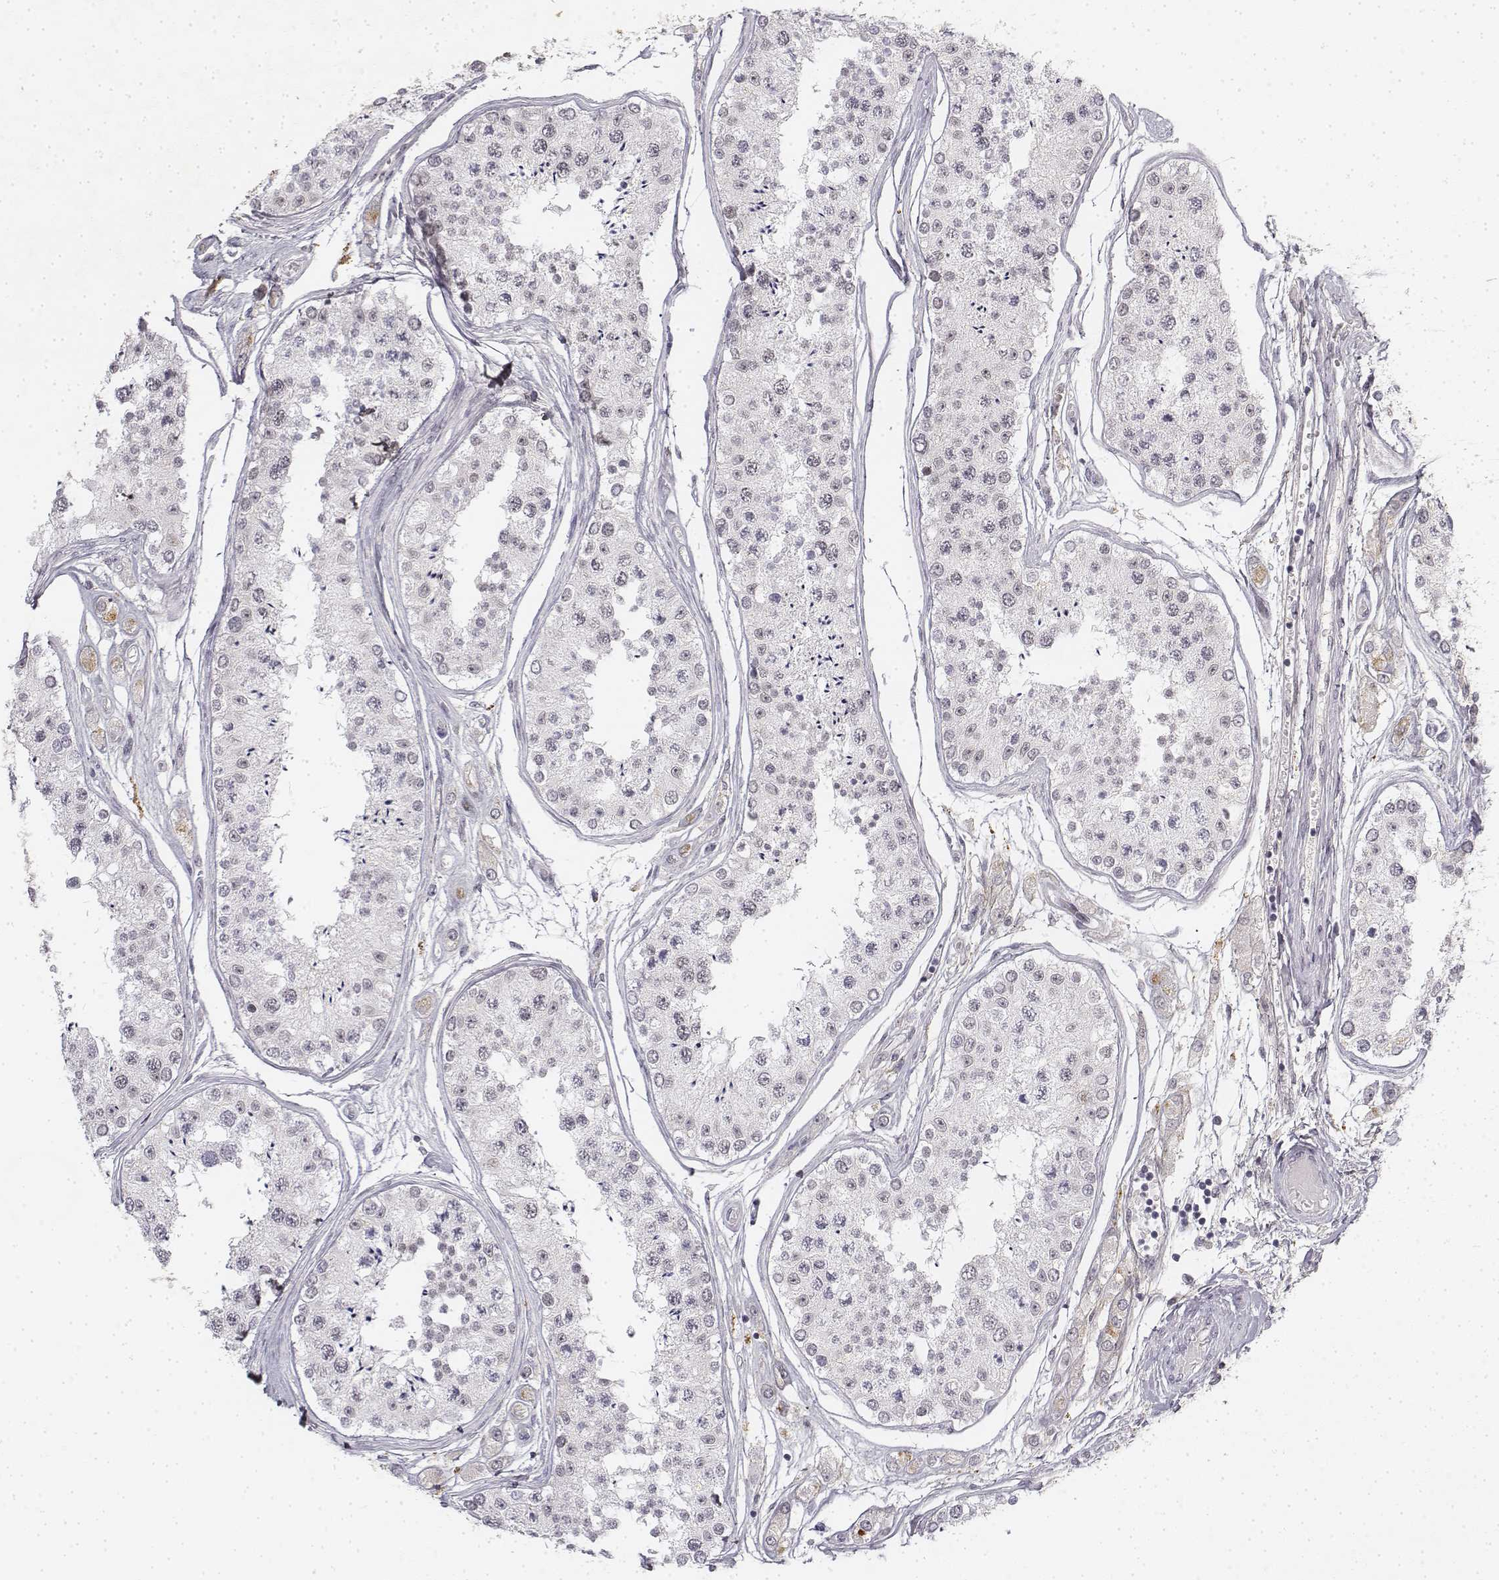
{"staining": {"intensity": "negative", "quantity": "none", "location": "none"}, "tissue": "testis", "cell_type": "Cells in seminiferous ducts", "image_type": "normal", "snomed": [{"axis": "morphology", "description": "Normal tissue, NOS"}, {"axis": "topography", "description": "Testis"}], "caption": "This histopathology image is of normal testis stained with immunohistochemistry (IHC) to label a protein in brown with the nuclei are counter-stained blue. There is no expression in cells in seminiferous ducts.", "gene": "KRT84", "patient": {"sex": "male", "age": 25}}